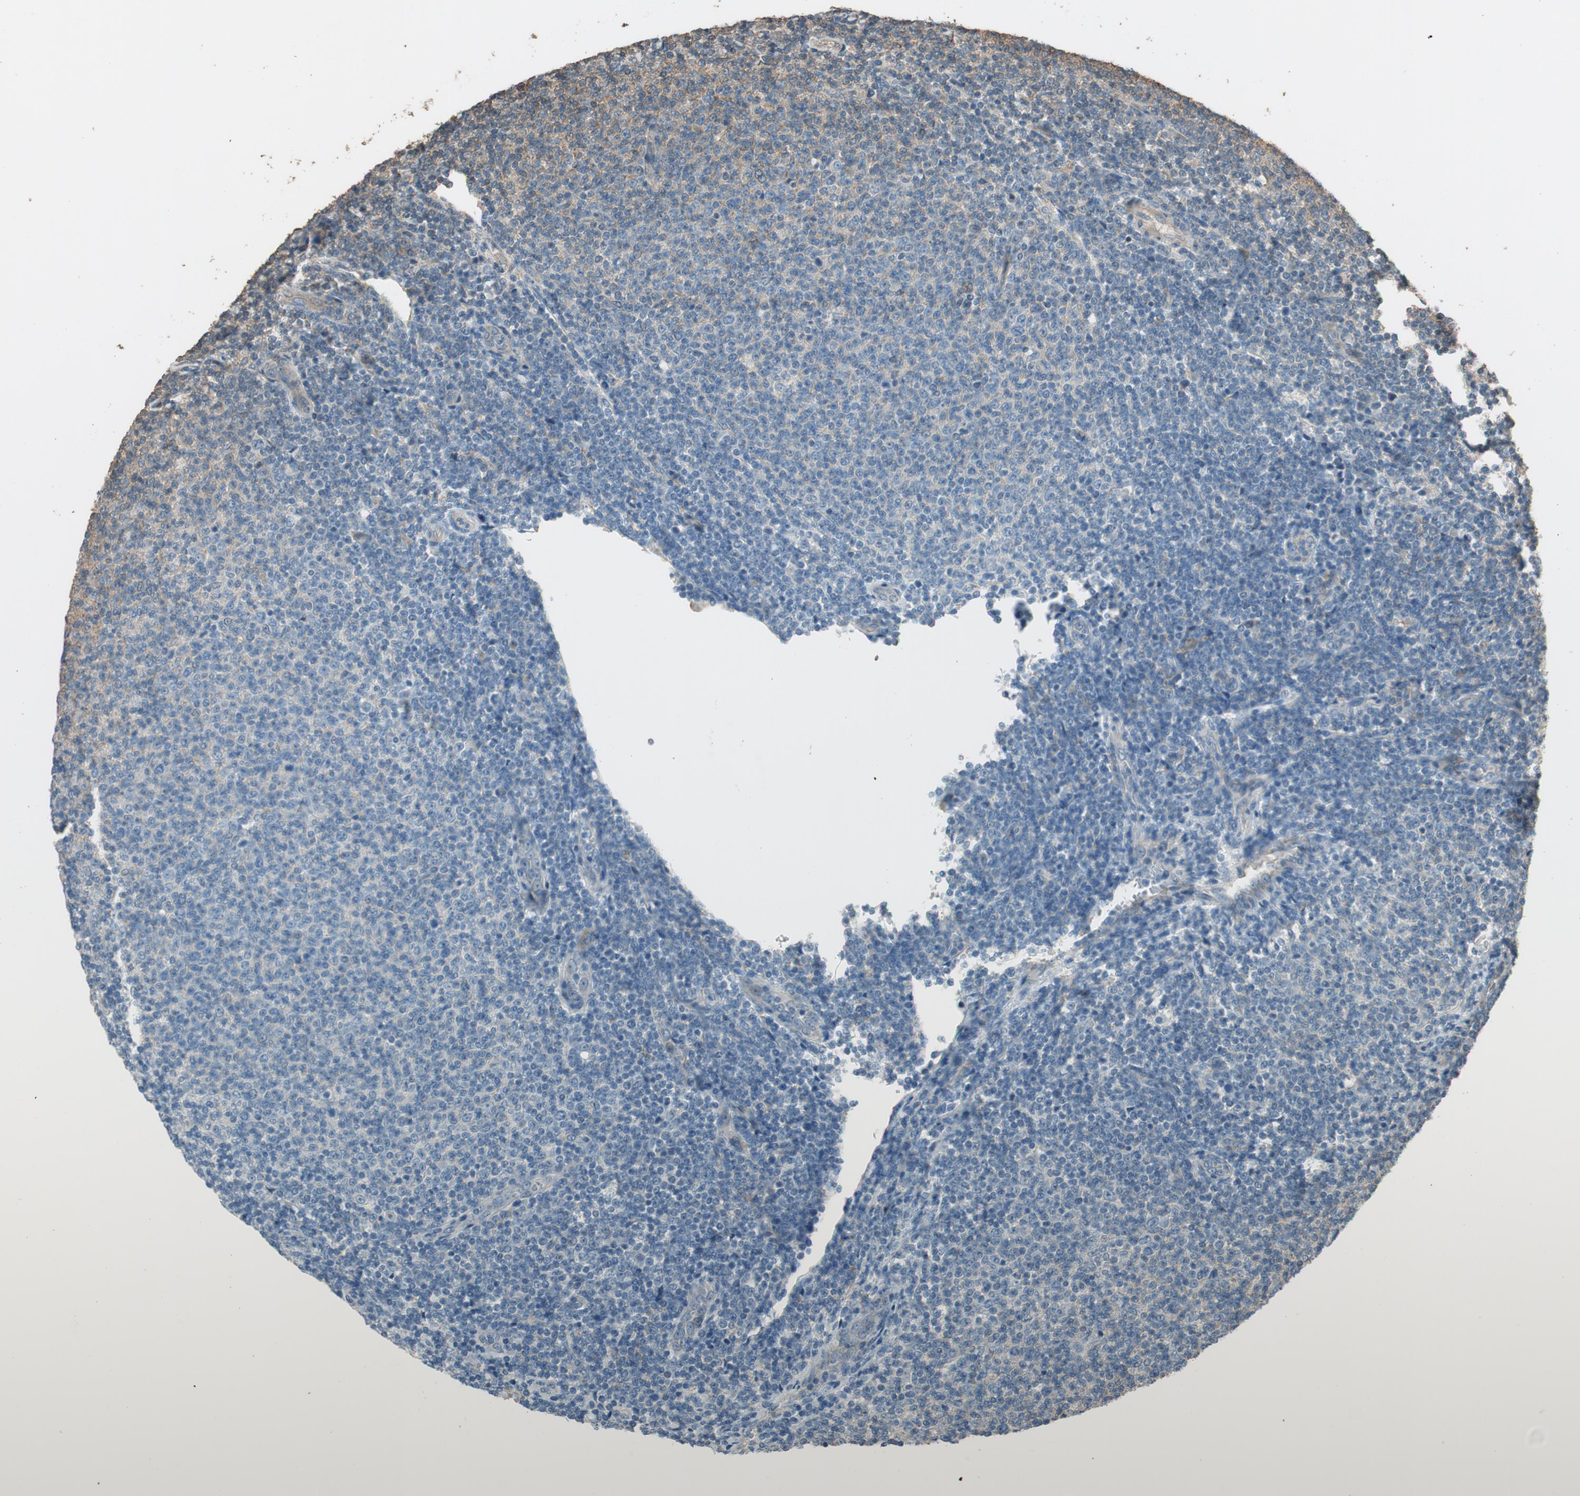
{"staining": {"intensity": "negative", "quantity": "none", "location": "none"}, "tissue": "lymphoma", "cell_type": "Tumor cells", "image_type": "cancer", "snomed": [{"axis": "morphology", "description": "Malignant lymphoma, non-Hodgkin's type, Low grade"}, {"axis": "topography", "description": "Lymph node"}], "caption": "This is a histopathology image of IHC staining of malignant lymphoma, non-Hodgkin's type (low-grade), which shows no expression in tumor cells.", "gene": "MST1R", "patient": {"sex": "male", "age": 66}}